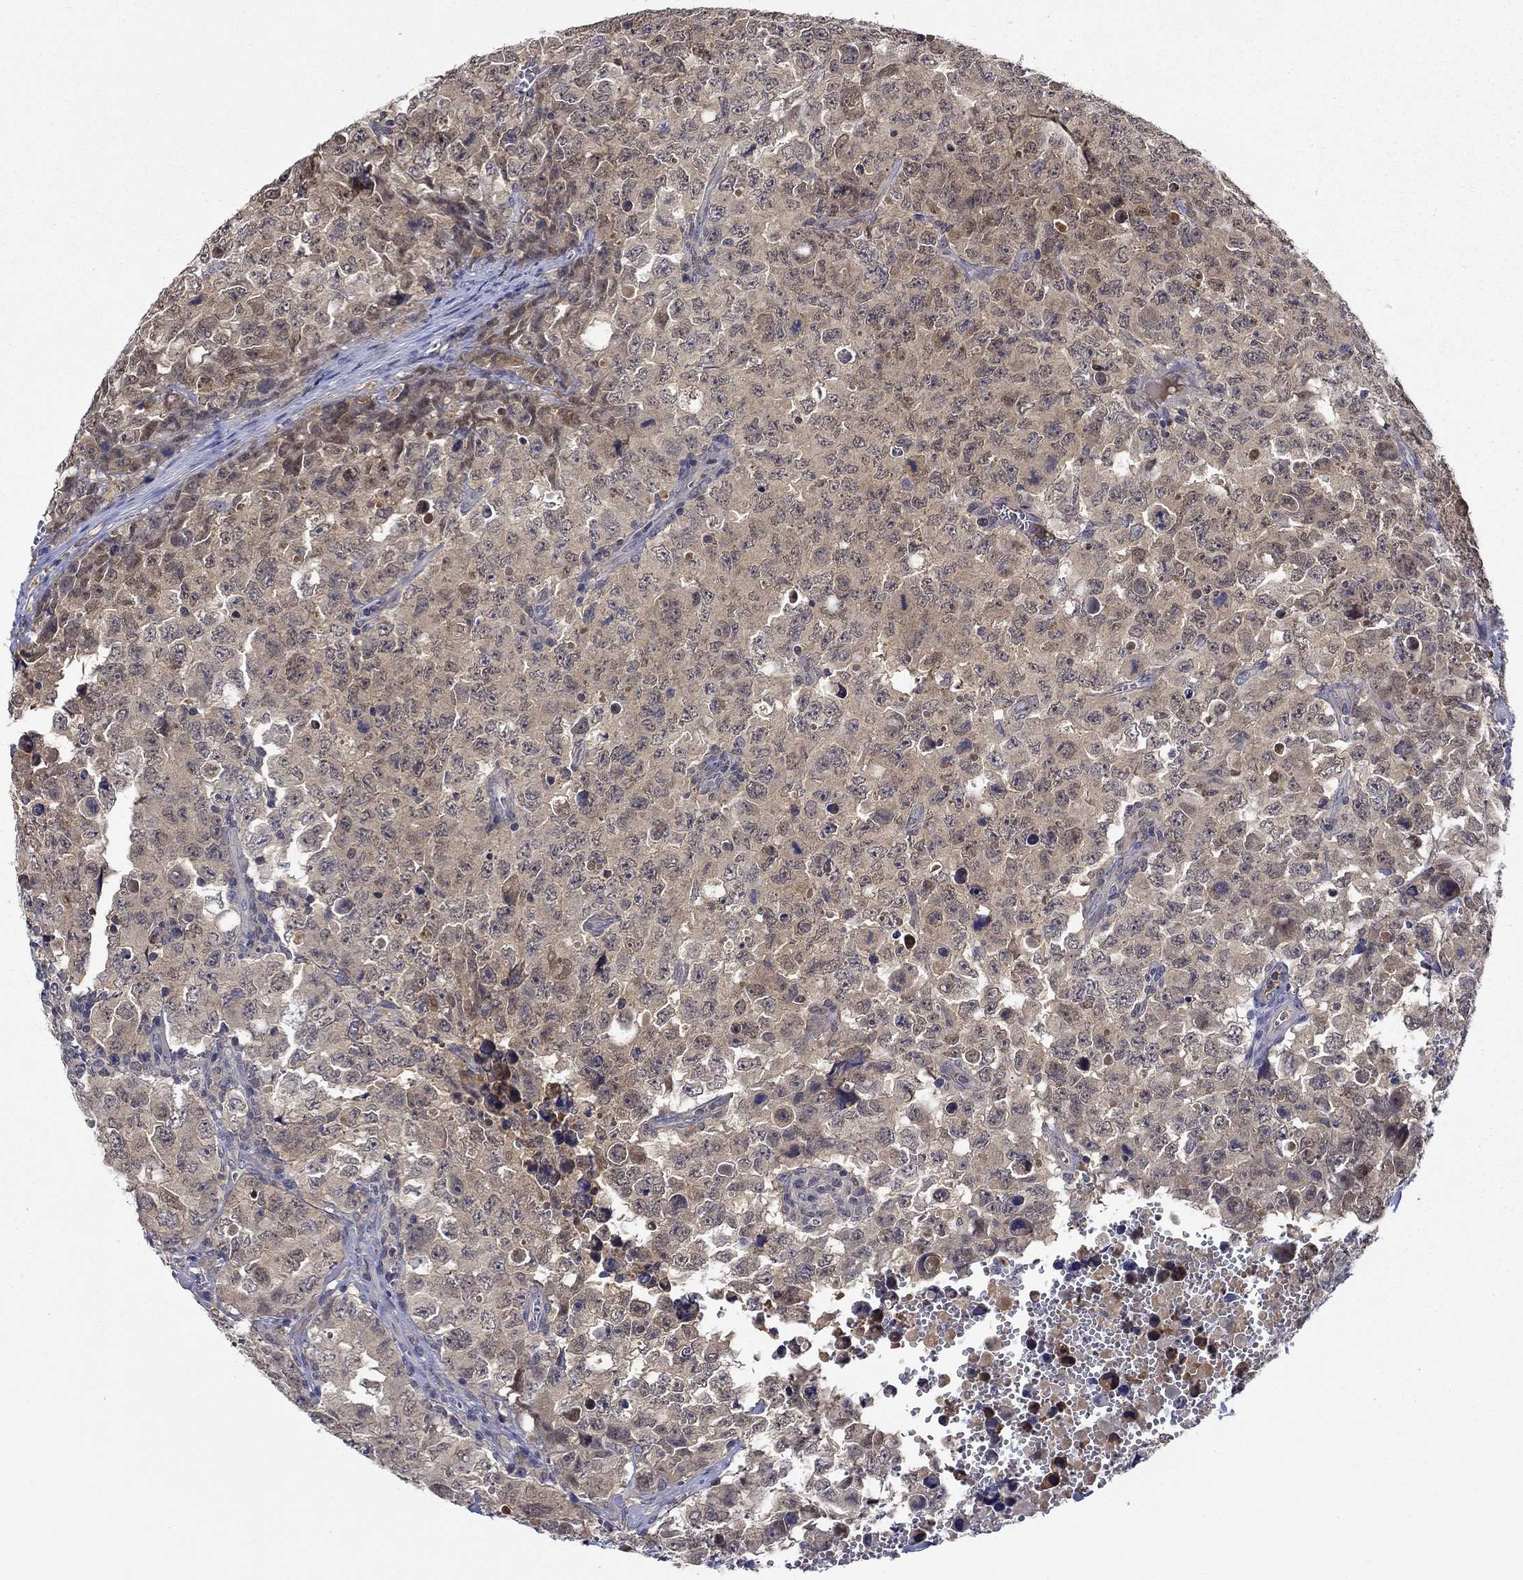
{"staining": {"intensity": "negative", "quantity": "none", "location": "none"}, "tissue": "testis cancer", "cell_type": "Tumor cells", "image_type": "cancer", "snomed": [{"axis": "morphology", "description": "Carcinoma, Embryonal, NOS"}, {"axis": "topography", "description": "Testis"}], "caption": "This photomicrograph is of testis cancer (embryonal carcinoma) stained with immunohistochemistry (IHC) to label a protein in brown with the nuclei are counter-stained blue. There is no expression in tumor cells.", "gene": "DDTL", "patient": {"sex": "male", "age": 23}}